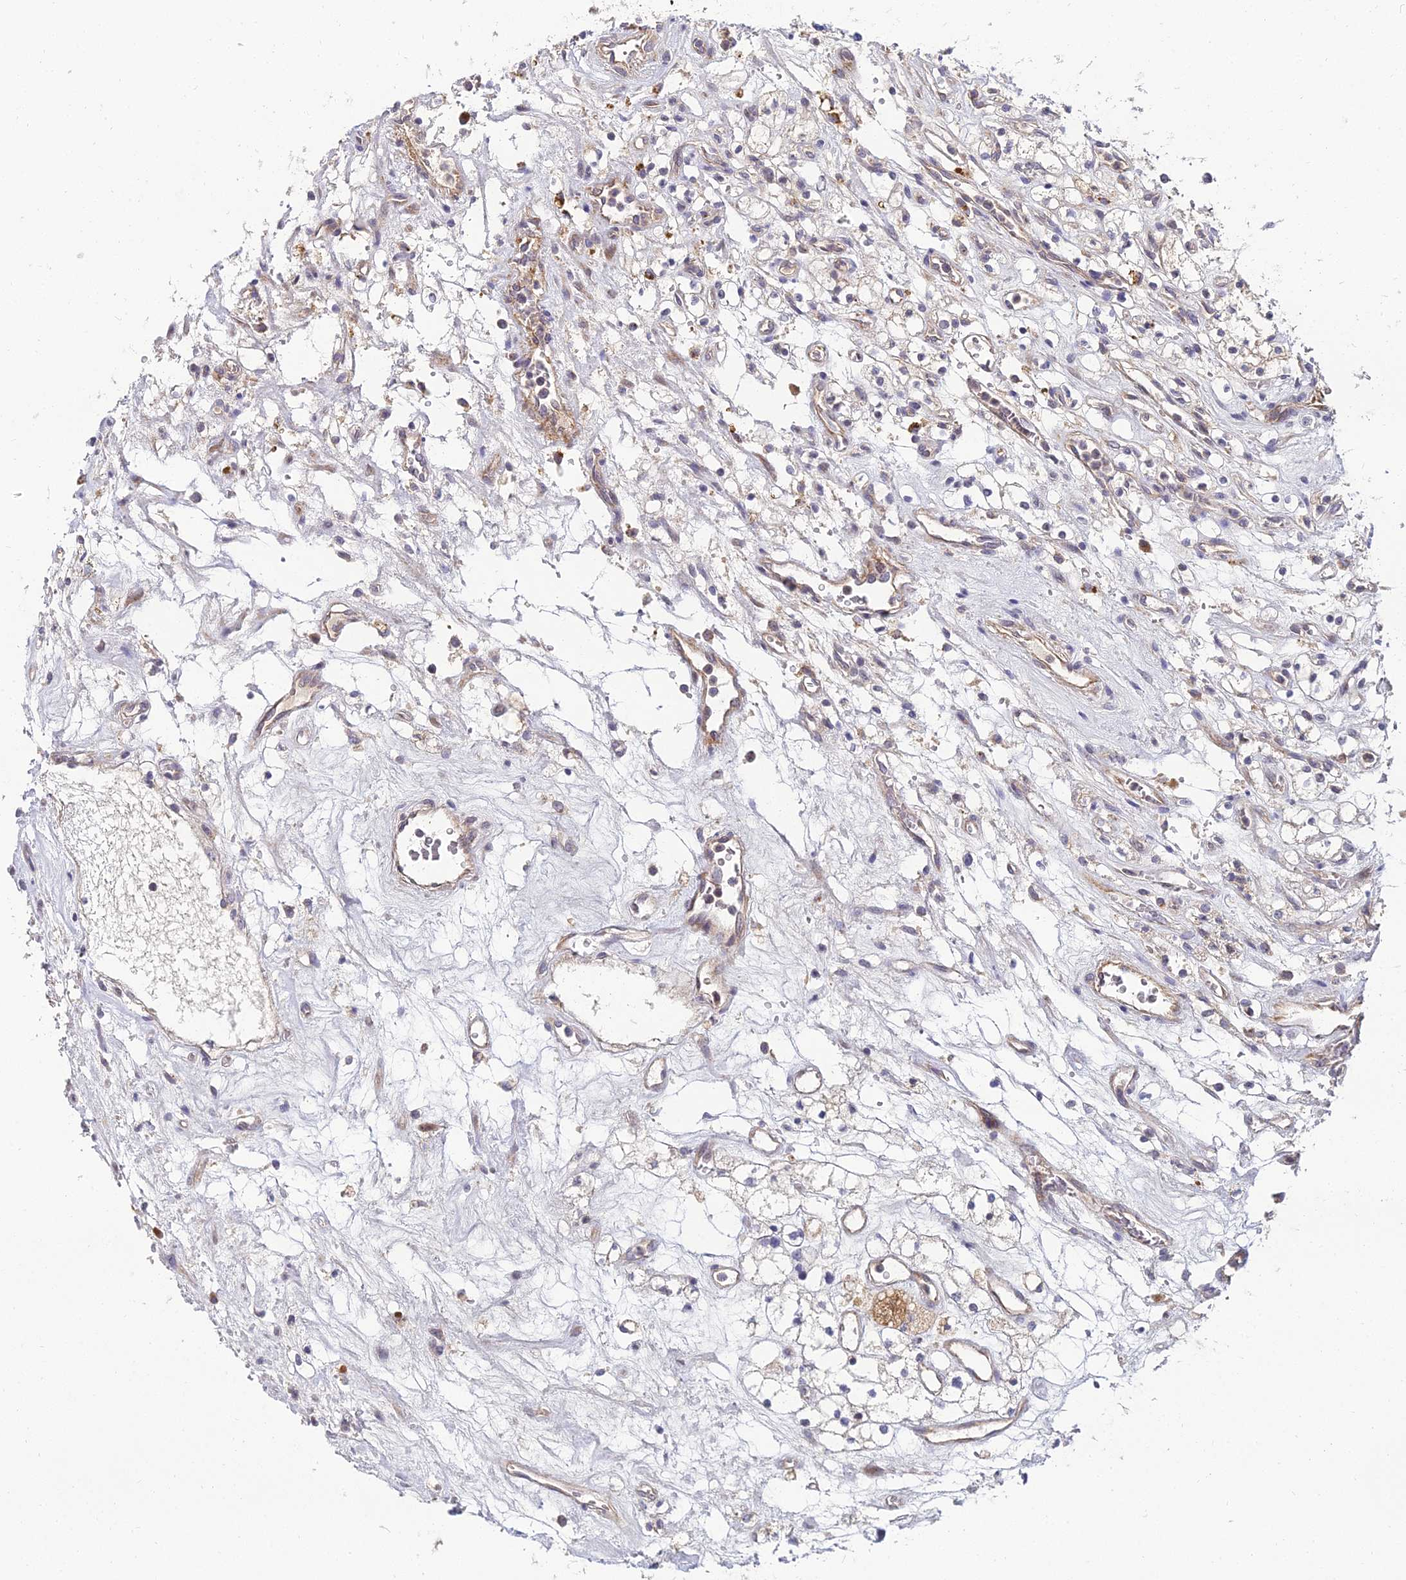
{"staining": {"intensity": "negative", "quantity": "none", "location": "none"}, "tissue": "renal cancer", "cell_type": "Tumor cells", "image_type": "cancer", "snomed": [{"axis": "morphology", "description": "Adenocarcinoma, NOS"}, {"axis": "topography", "description": "Kidney"}], "caption": "Tumor cells are negative for brown protein staining in adenocarcinoma (renal).", "gene": "NPY", "patient": {"sex": "female", "age": 69}}